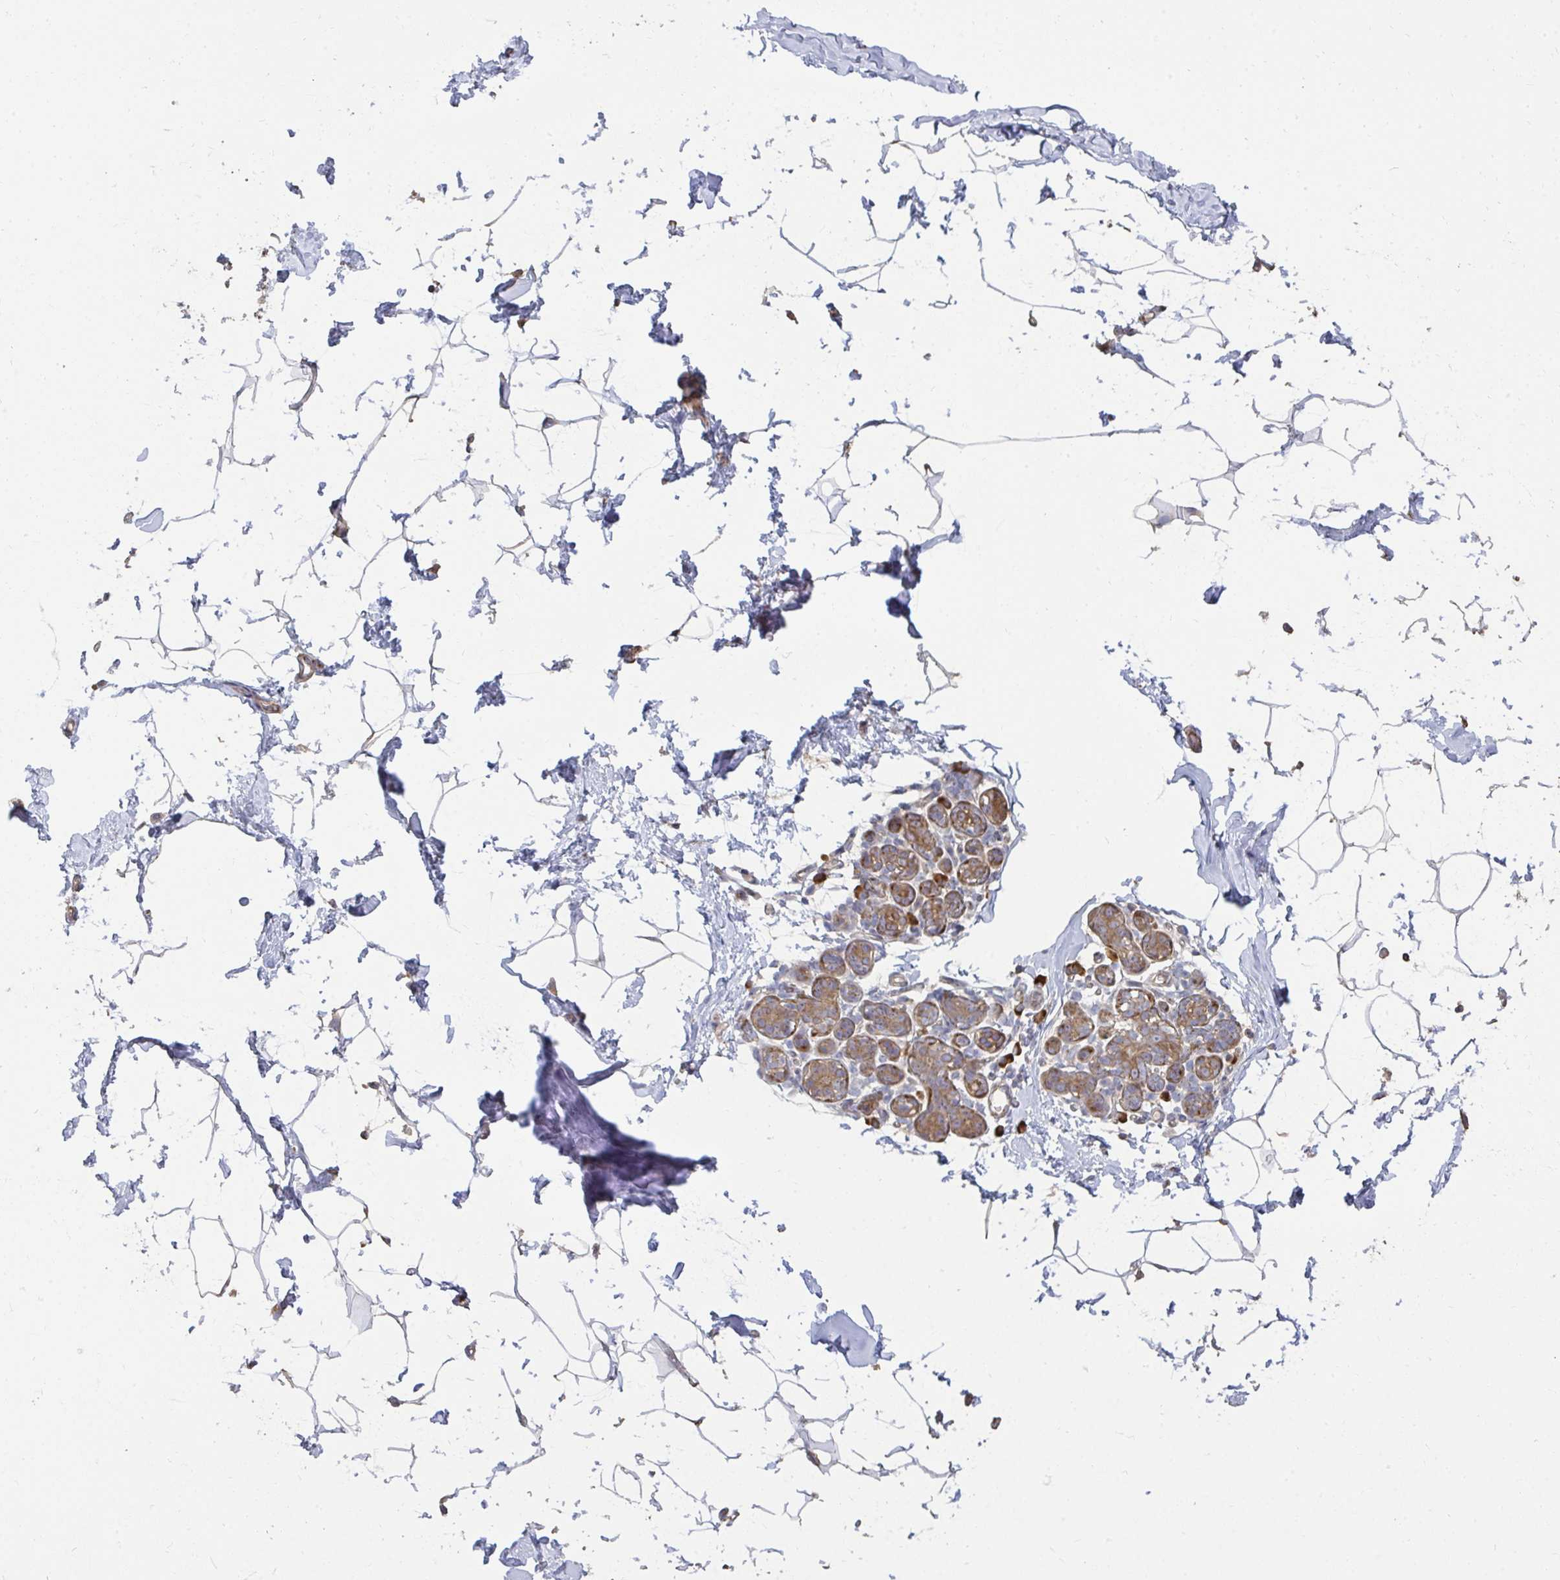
{"staining": {"intensity": "negative", "quantity": "none", "location": "none"}, "tissue": "breast", "cell_type": "Adipocytes", "image_type": "normal", "snomed": [{"axis": "morphology", "description": "Normal tissue, NOS"}, {"axis": "topography", "description": "Breast"}], "caption": "Protein analysis of unremarkable breast demonstrates no significant expression in adipocytes.", "gene": "ZFYVE28", "patient": {"sex": "female", "age": 32}}